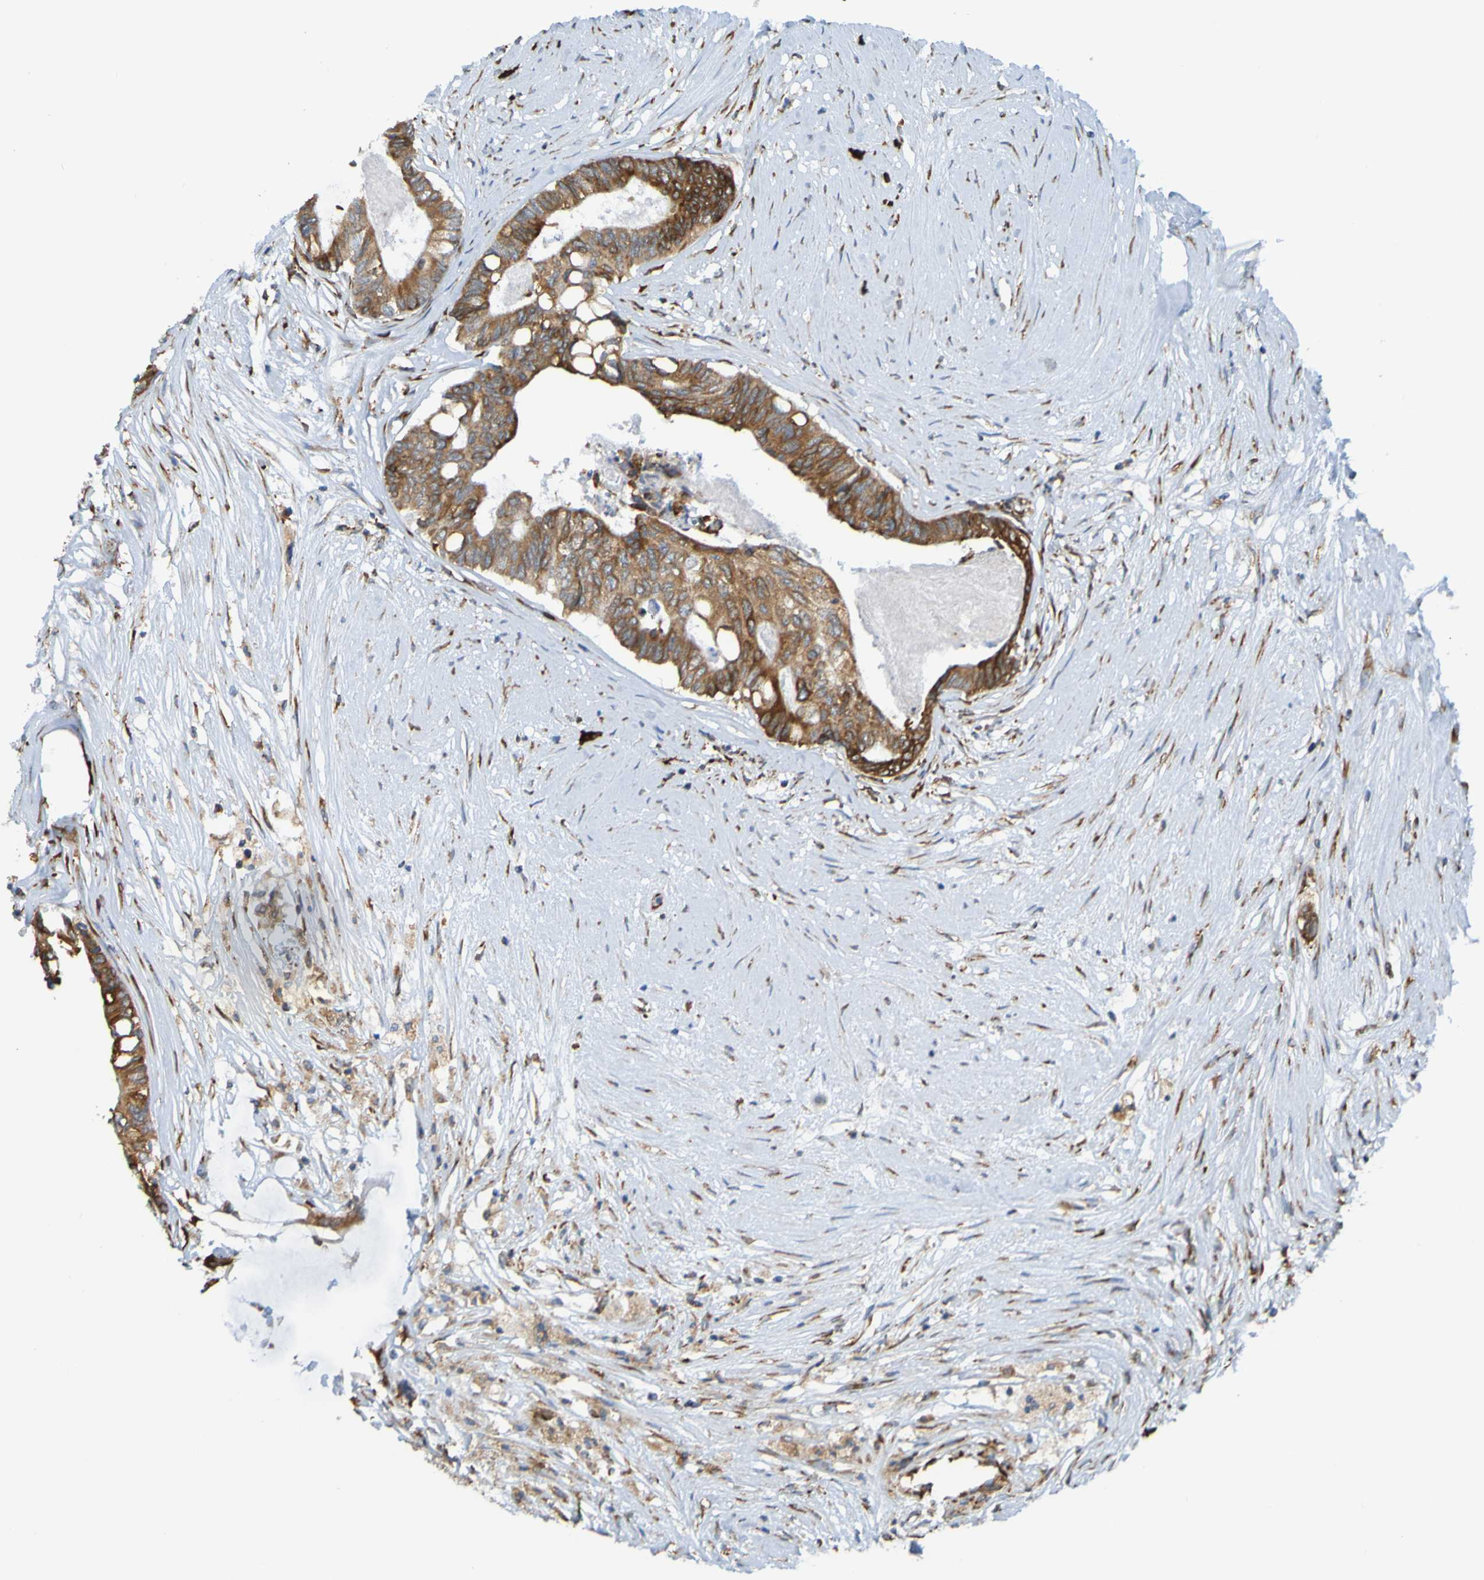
{"staining": {"intensity": "moderate", "quantity": "25%-75%", "location": "cytoplasmic/membranous"}, "tissue": "colorectal cancer", "cell_type": "Tumor cells", "image_type": "cancer", "snomed": [{"axis": "morphology", "description": "Adenocarcinoma, NOS"}, {"axis": "topography", "description": "Colon"}], "caption": "Approximately 25%-75% of tumor cells in adenocarcinoma (colorectal) exhibit moderate cytoplasmic/membranous protein positivity as visualized by brown immunohistochemical staining.", "gene": "SSR1", "patient": {"sex": "female", "age": 70}}